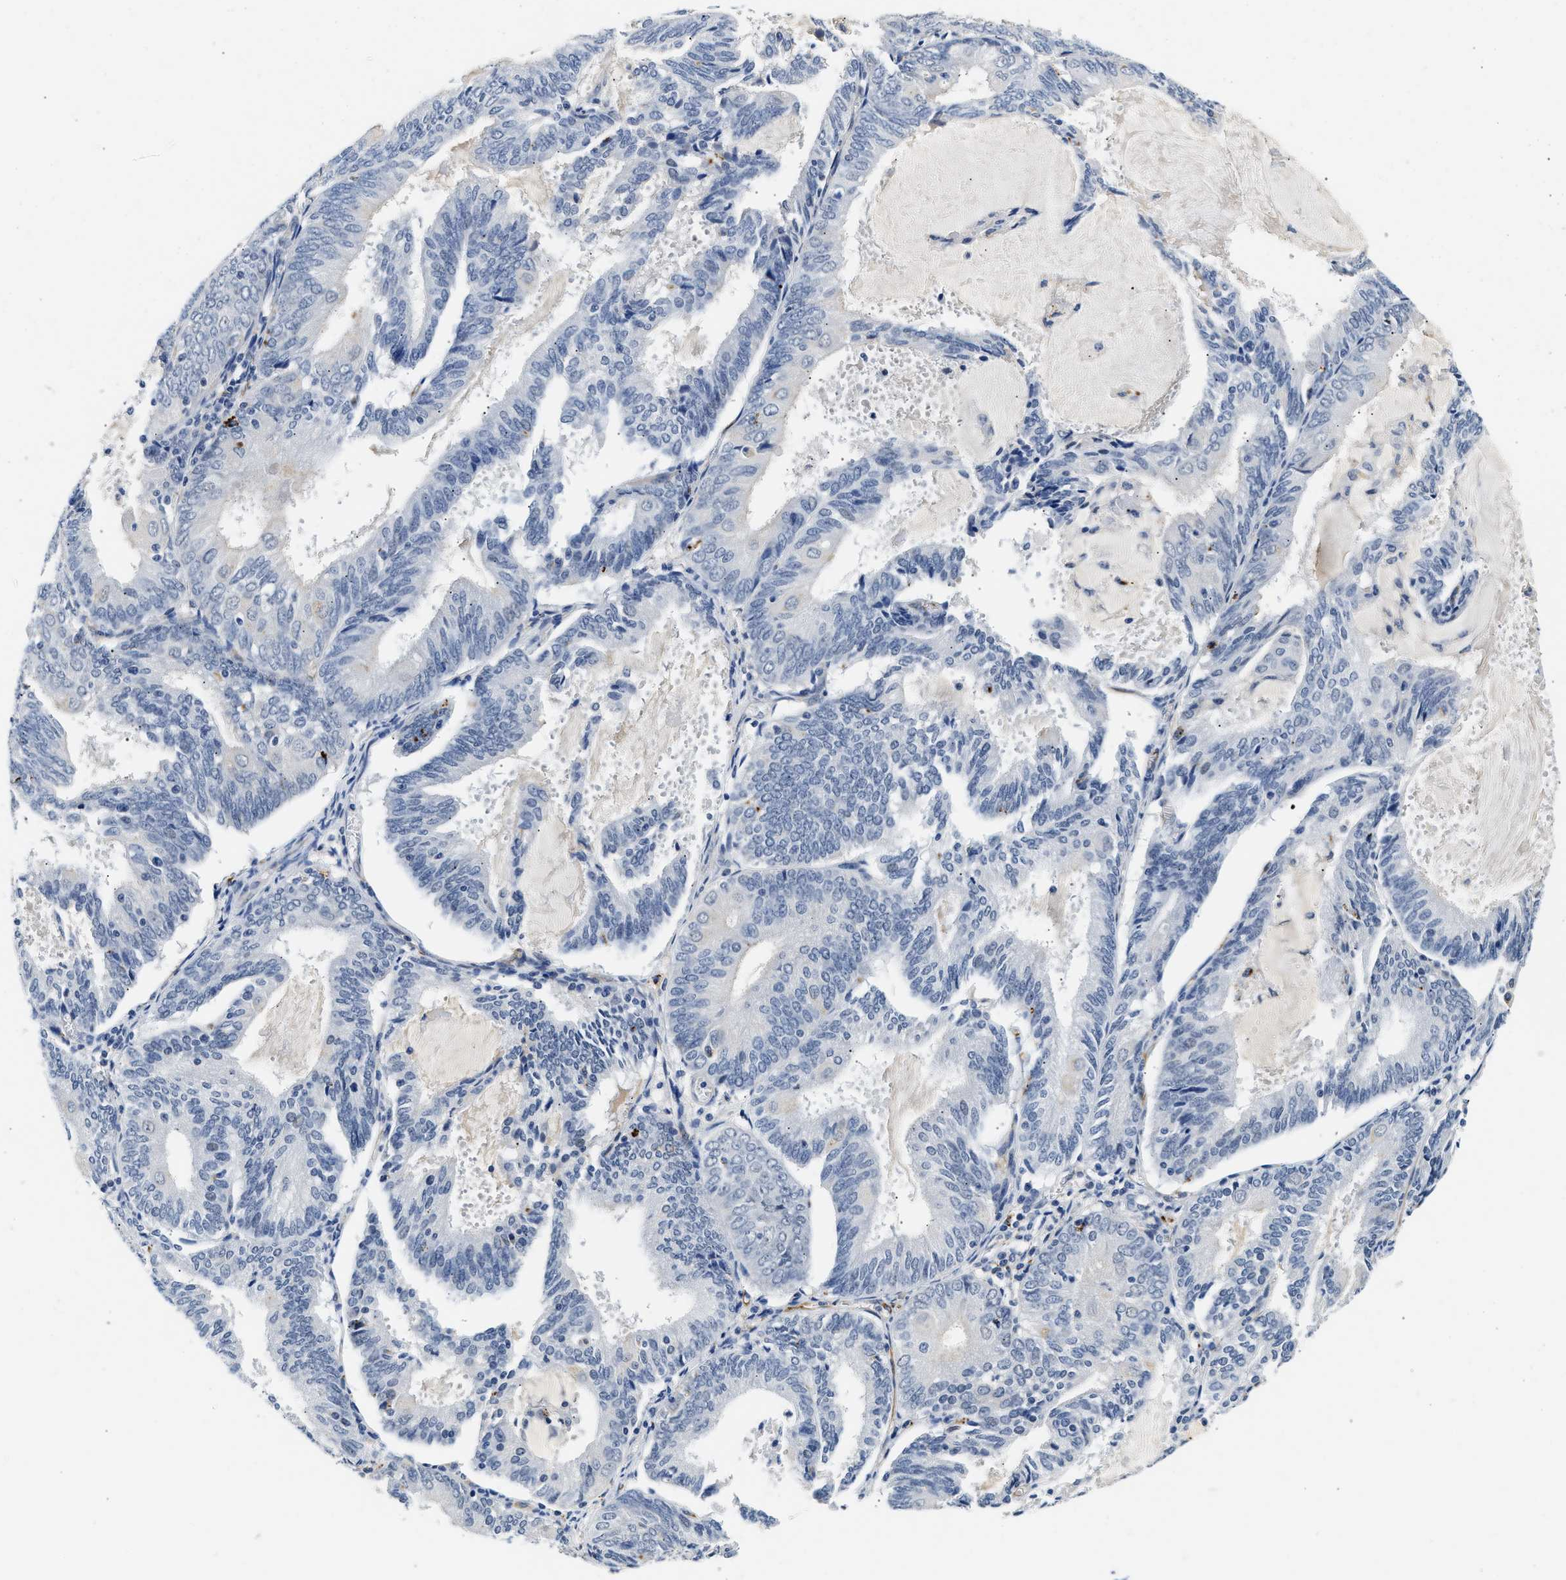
{"staining": {"intensity": "negative", "quantity": "none", "location": "none"}, "tissue": "endometrial cancer", "cell_type": "Tumor cells", "image_type": "cancer", "snomed": [{"axis": "morphology", "description": "Adenocarcinoma, NOS"}, {"axis": "topography", "description": "Endometrium"}], "caption": "Protein analysis of endometrial cancer reveals no significant positivity in tumor cells.", "gene": "MED22", "patient": {"sex": "female", "age": 81}}